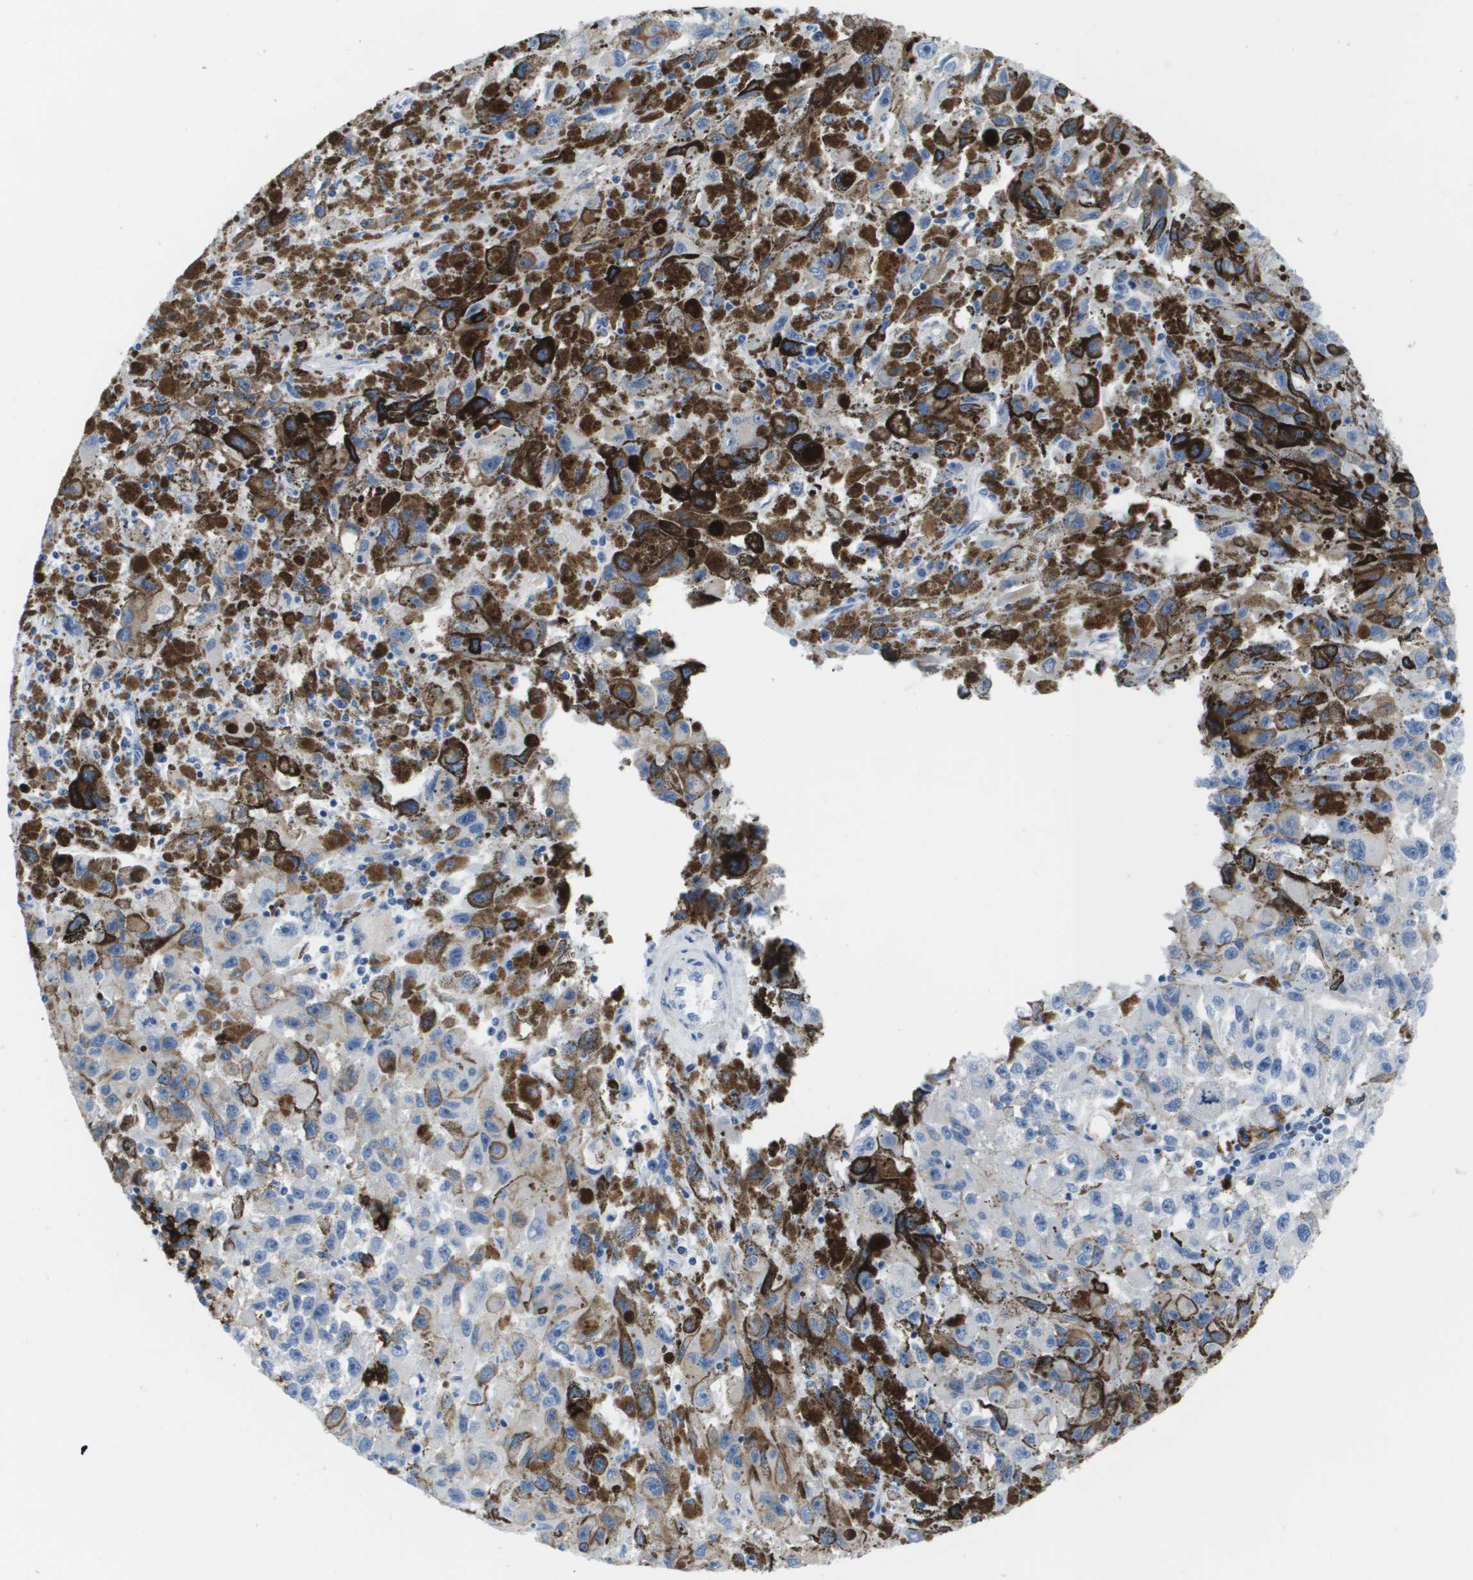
{"staining": {"intensity": "negative", "quantity": "none", "location": "none"}, "tissue": "melanoma", "cell_type": "Tumor cells", "image_type": "cancer", "snomed": [{"axis": "morphology", "description": "Malignant melanoma, NOS"}, {"axis": "topography", "description": "Skin"}], "caption": "Tumor cells are negative for protein expression in human melanoma.", "gene": "MS4A1", "patient": {"sex": "female", "age": 104}}